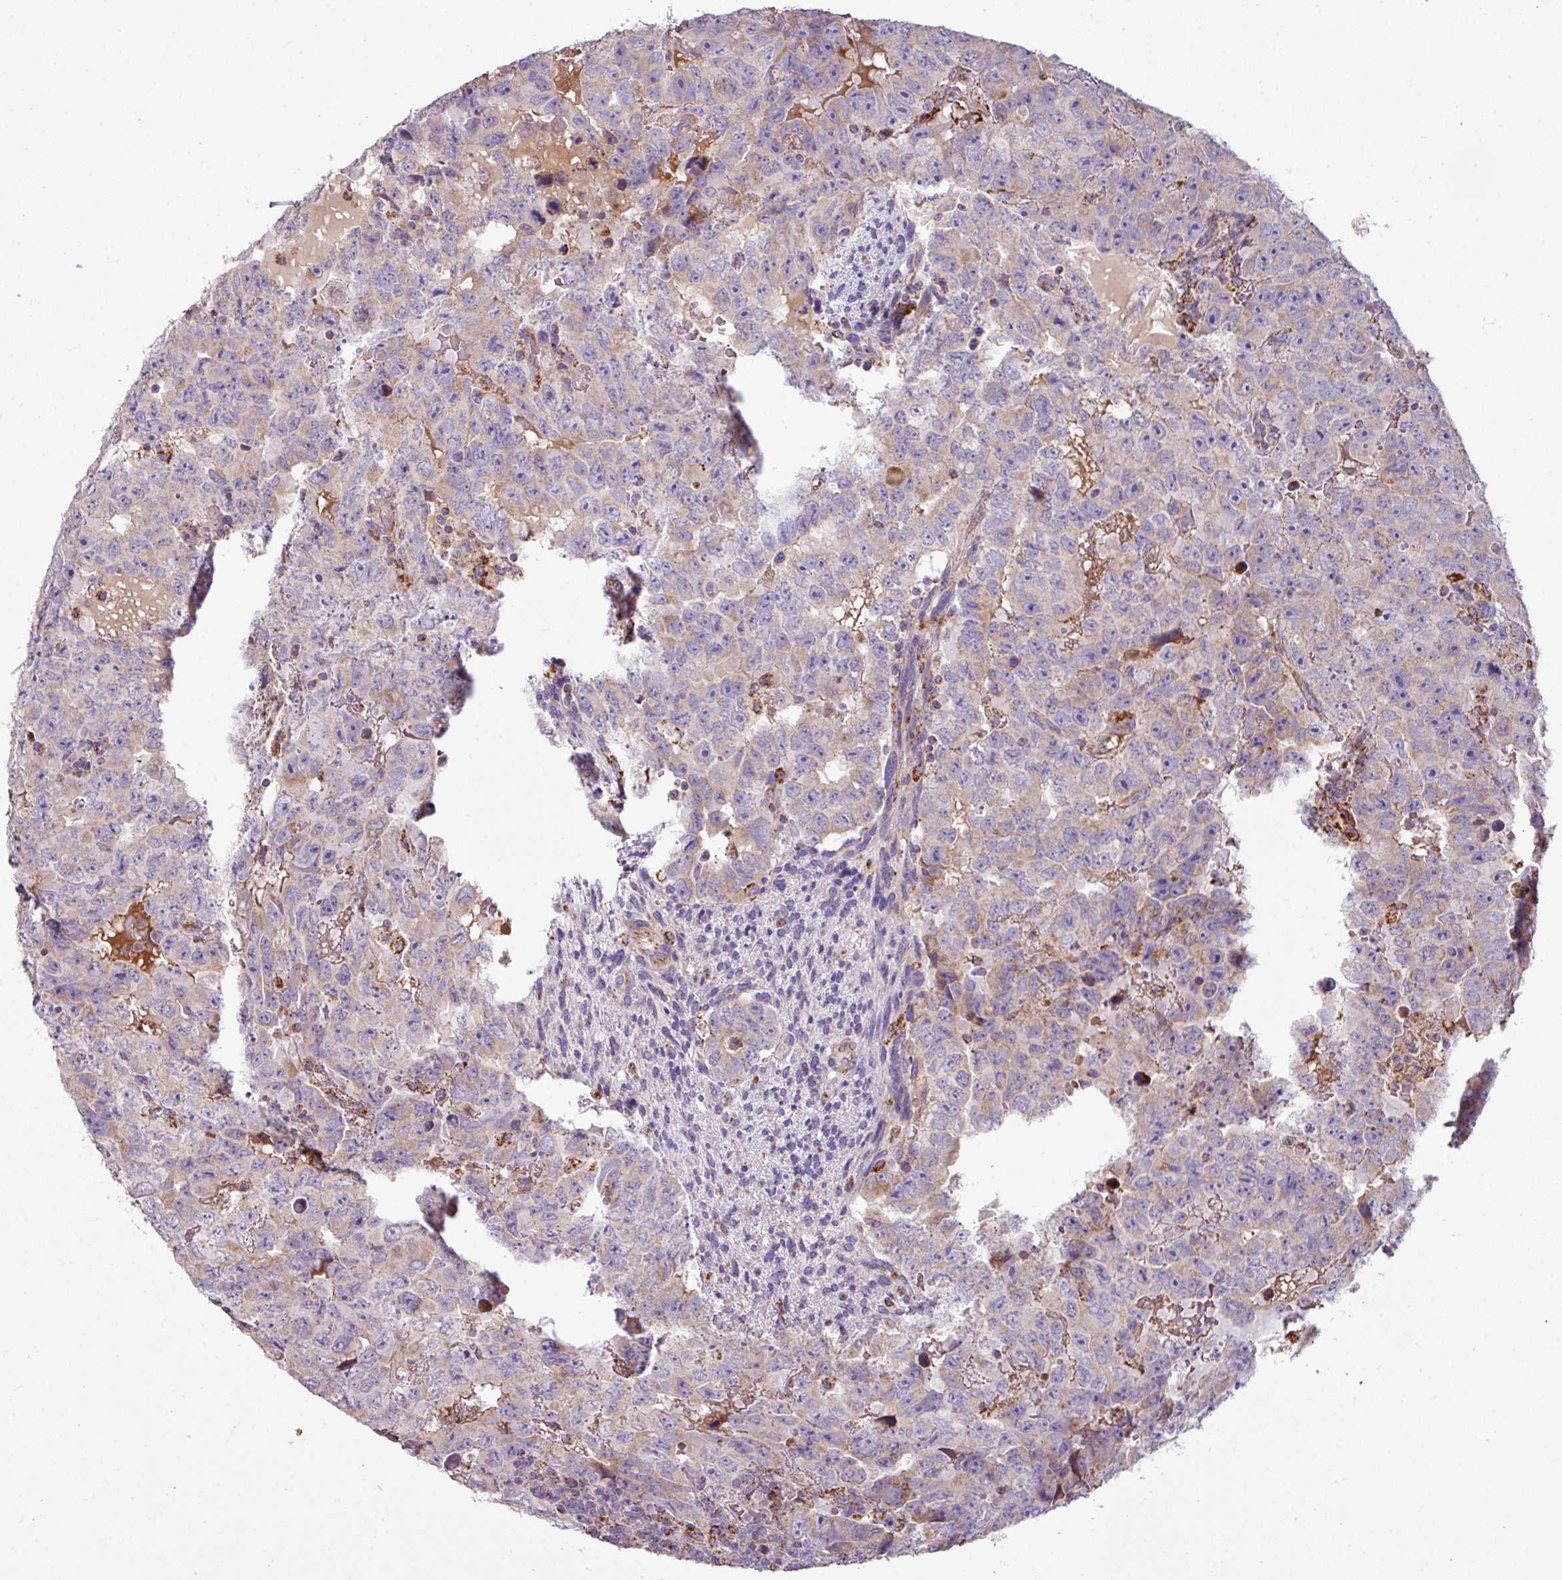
{"staining": {"intensity": "weak", "quantity": "<25%", "location": "cytoplasmic/membranous"}, "tissue": "testis cancer", "cell_type": "Tumor cells", "image_type": "cancer", "snomed": [{"axis": "morphology", "description": "Carcinoma, Embryonal, NOS"}, {"axis": "topography", "description": "Testis"}], "caption": "Protein analysis of testis embryonal carcinoma displays no significant staining in tumor cells.", "gene": "SQOR", "patient": {"sex": "male", "age": 24}}